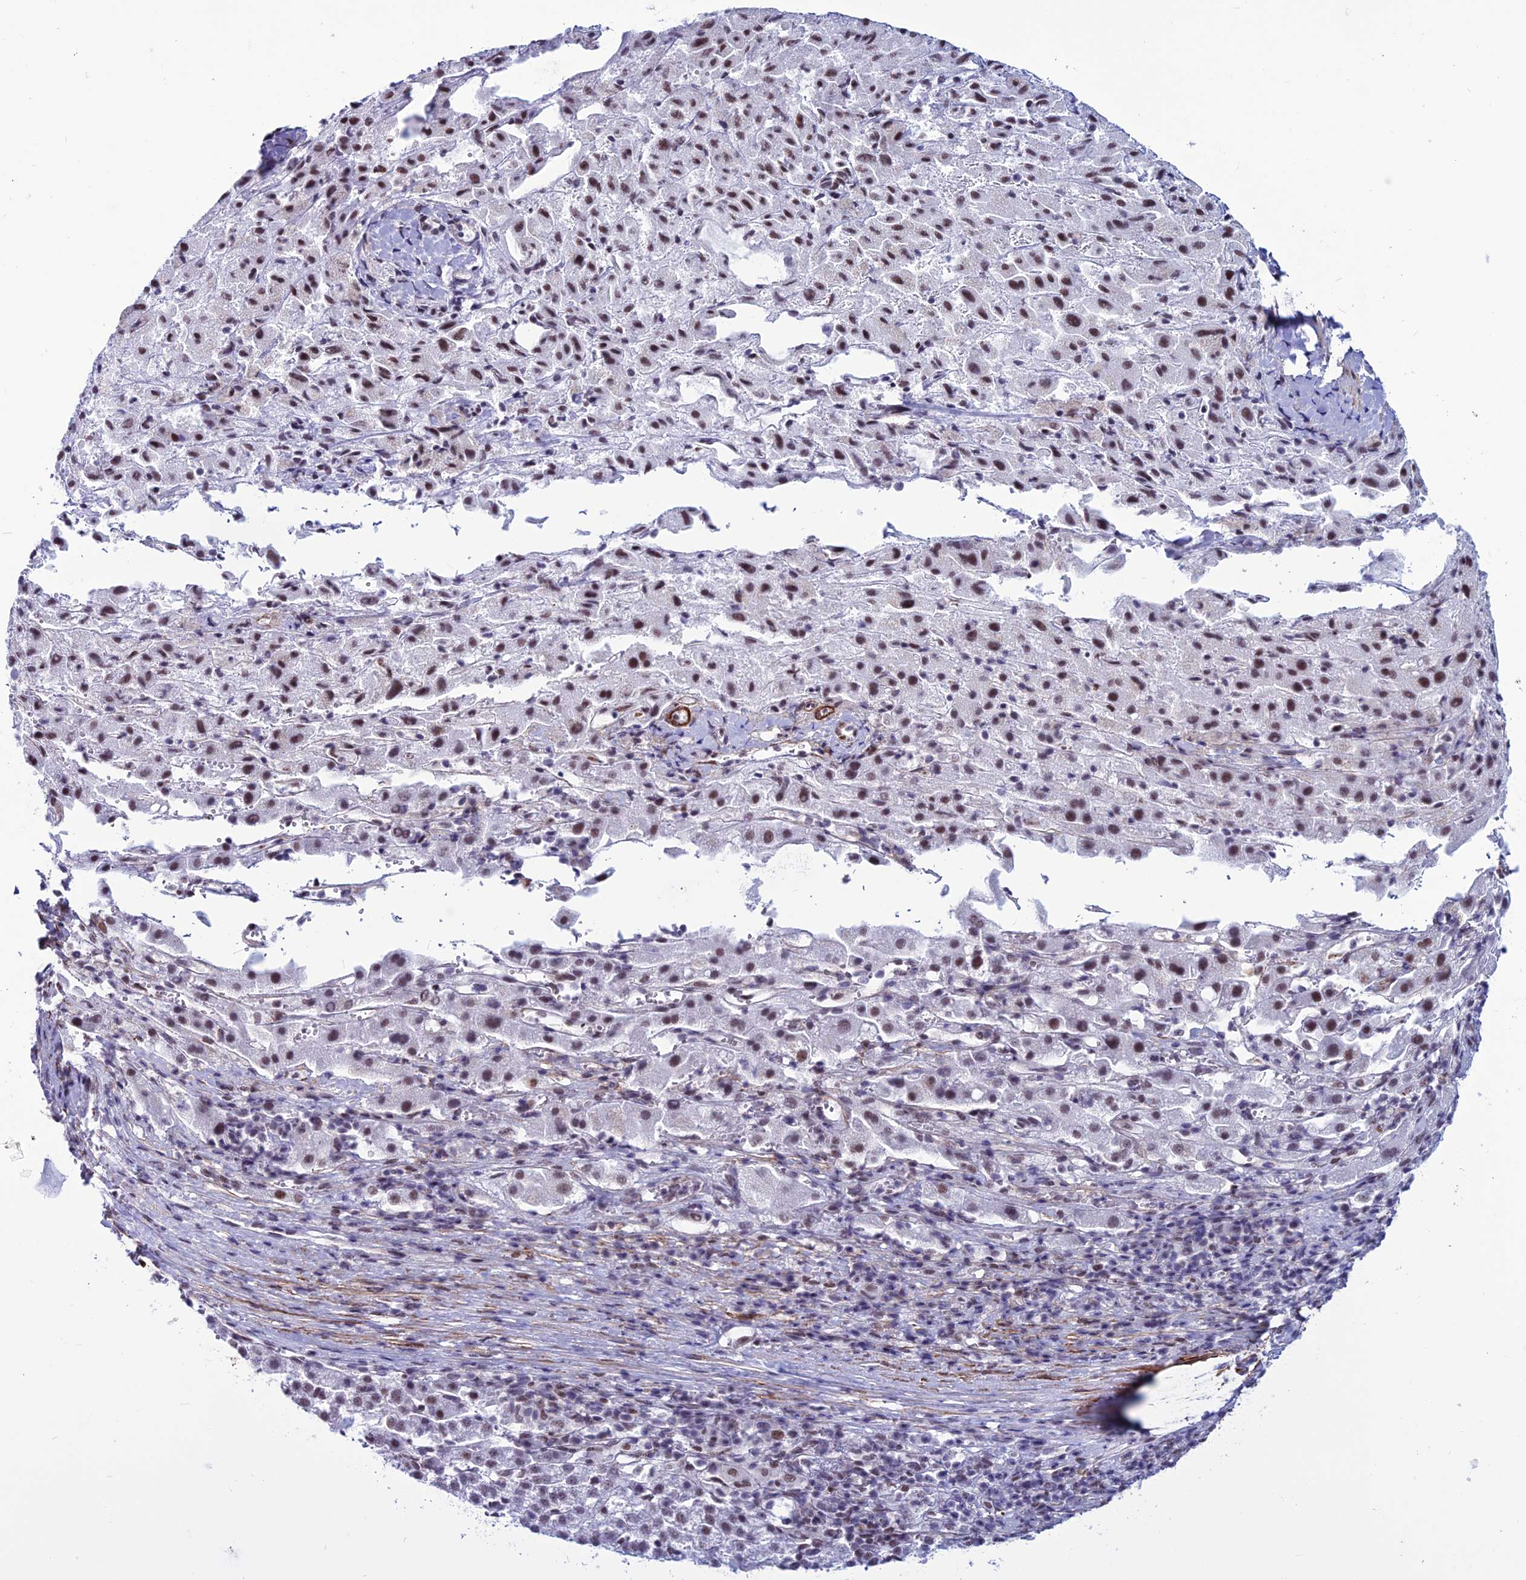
{"staining": {"intensity": "moderate", "quantity": ">75%", "location": "nuclear"}, "tissue": "liver cancer", "cell_type": "Tumor cells", "image_type": "cancer", "snomed": [{"axis": "morphology", "description": "Carcinoma, Hepatocellular, NOS"}, {"axis": "topography", "description": "Liver"}], "caption": "Human liver cancer (hepatocellular carcinoma) stained for a protein (brown) exhibits moderate nuclear positive expression in about >75% of tumor cells.", "gene": "U2AF1", "patient": {"sex": "female", "age": 58}}